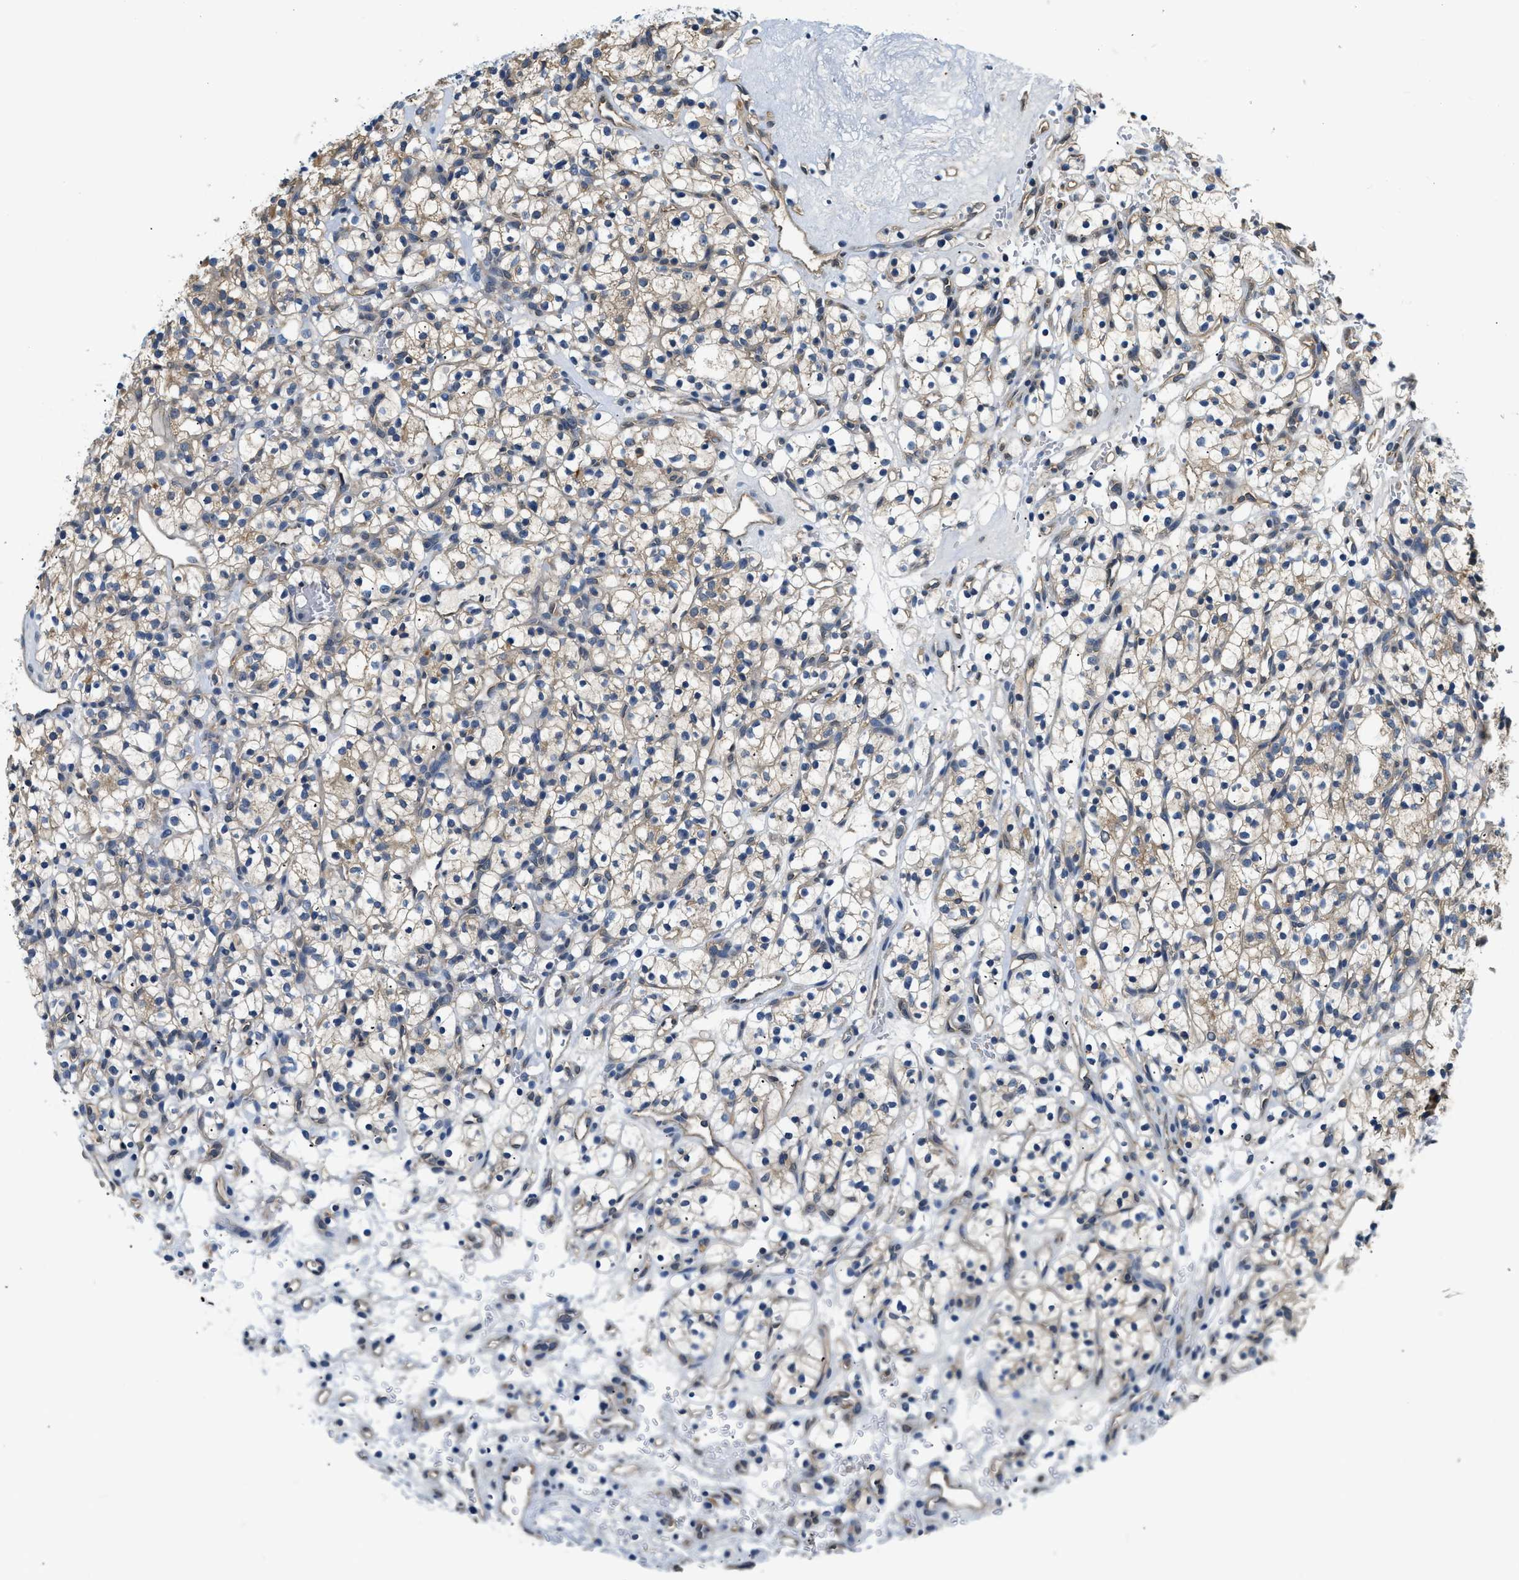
{"staining": {"intensity": "weak", "quantity": "25%-75%", "location": "cytoplasmic/membranous"}, "tissue": "renal cancer", "cell_type": "Tumor cells", "image_type": "cancer", "snomed": [{"axis": "morphology", "description": "Adenocarcinoma, NOS"}, {"axis": "topography", "description": "Kidney"}], "caption": "Immunohistochemistry (IHC) micrograph of human adenocarcinoma (renal) stained for a protein (brown), which reveals low levels of weak cytoplasmic/membranous staining in about 25%-75% of tumor cells.", "gene": "BCL7C", "patient": {"sex": "female", "age": 57}}